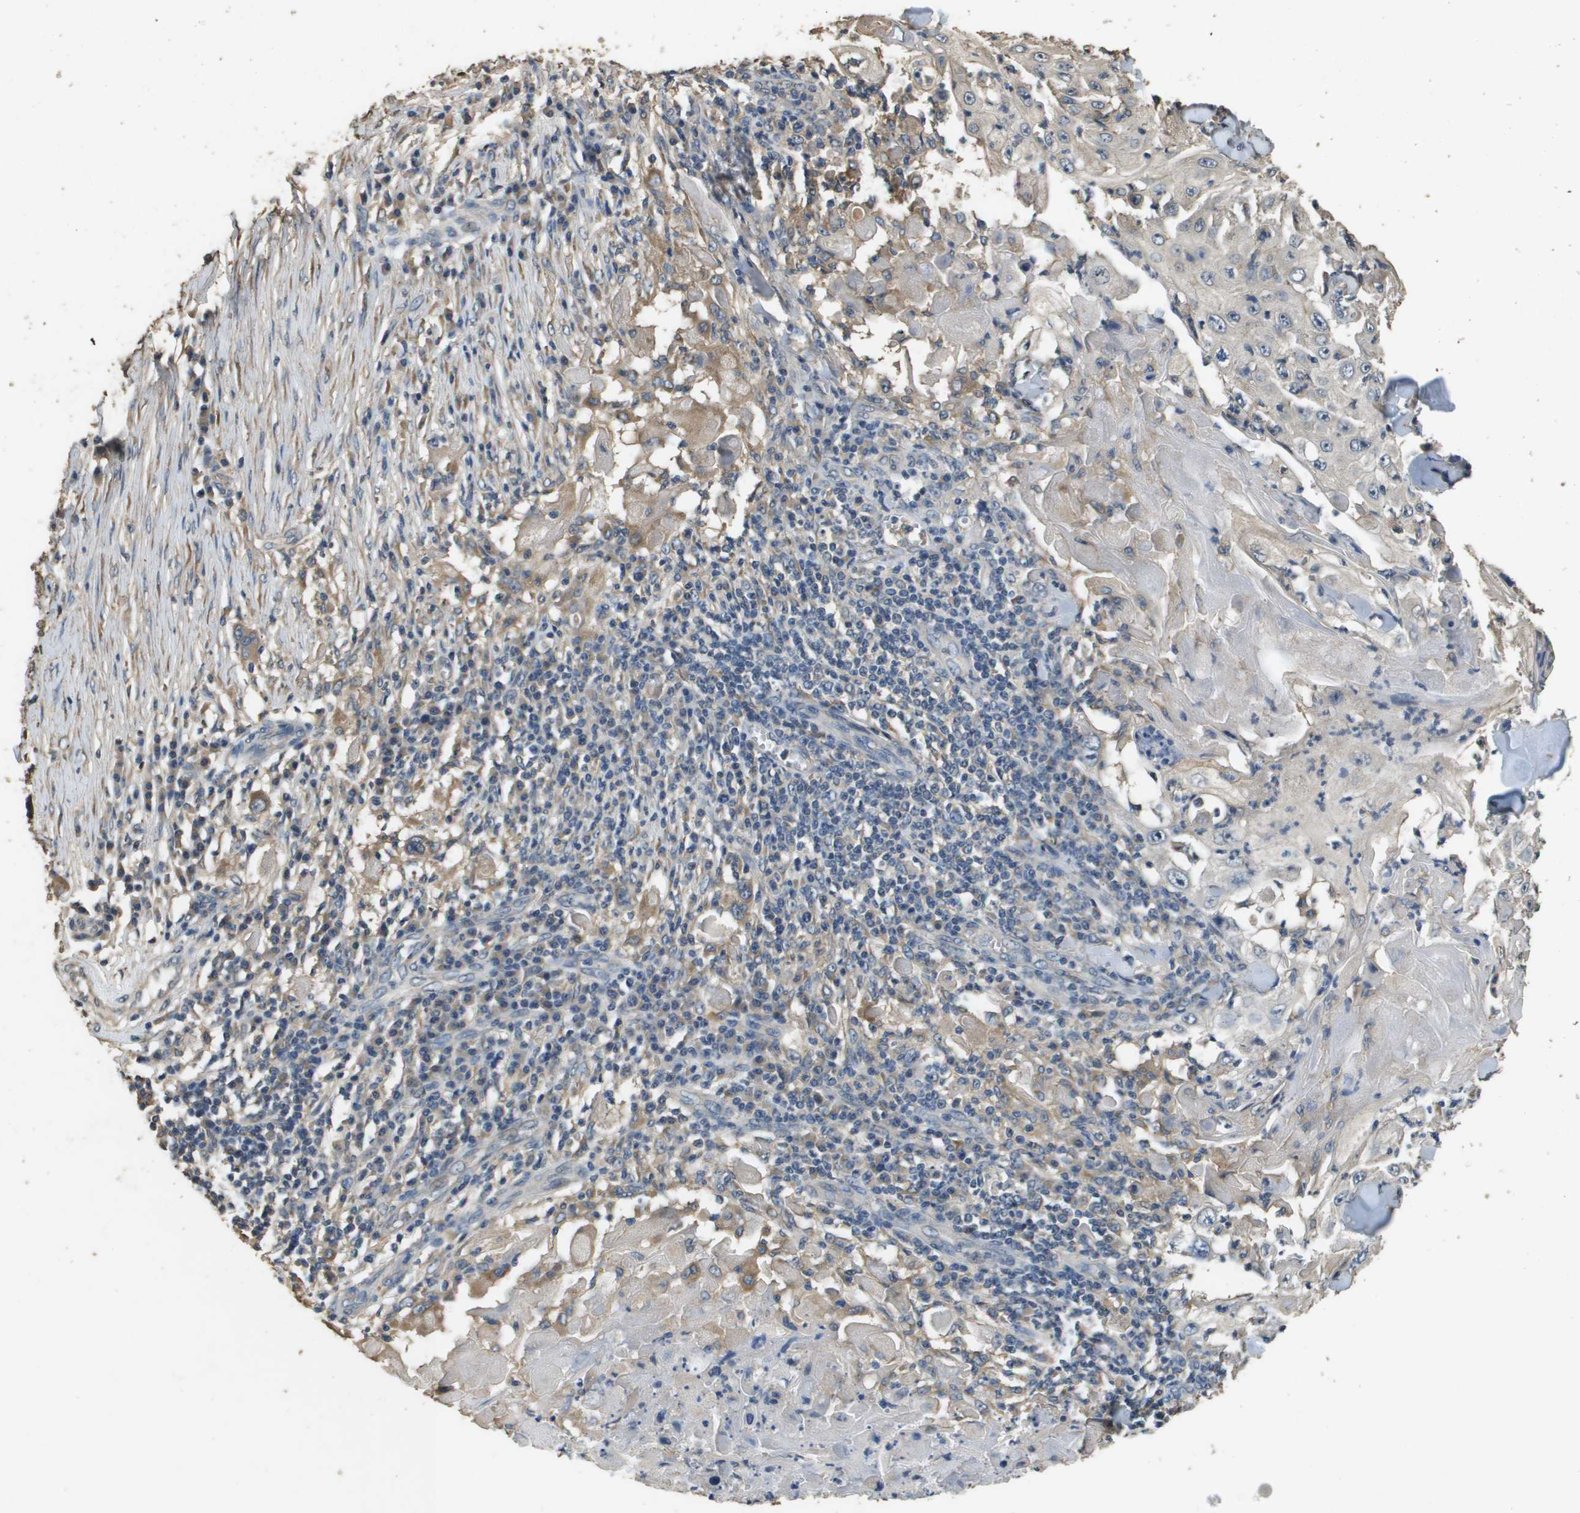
{"staining": {"intensity": "negative", "quantity": "none", "location": "none"}, "tissue": "skin cancer", "cell_type": "Tumor cells", "image_type": "cancer", "snomed": [{"axis": "morphology", "description": "Squamous cell carcinoma, NOS"}, {"axis": "topography", "description": "Skin"}], "caption": "Skin squamous cell carcinoma stained for a protein using IHC shows no expression tumor cells.", "gene": "RAB6B", "patient": {"sex": "male", "age": 86}}